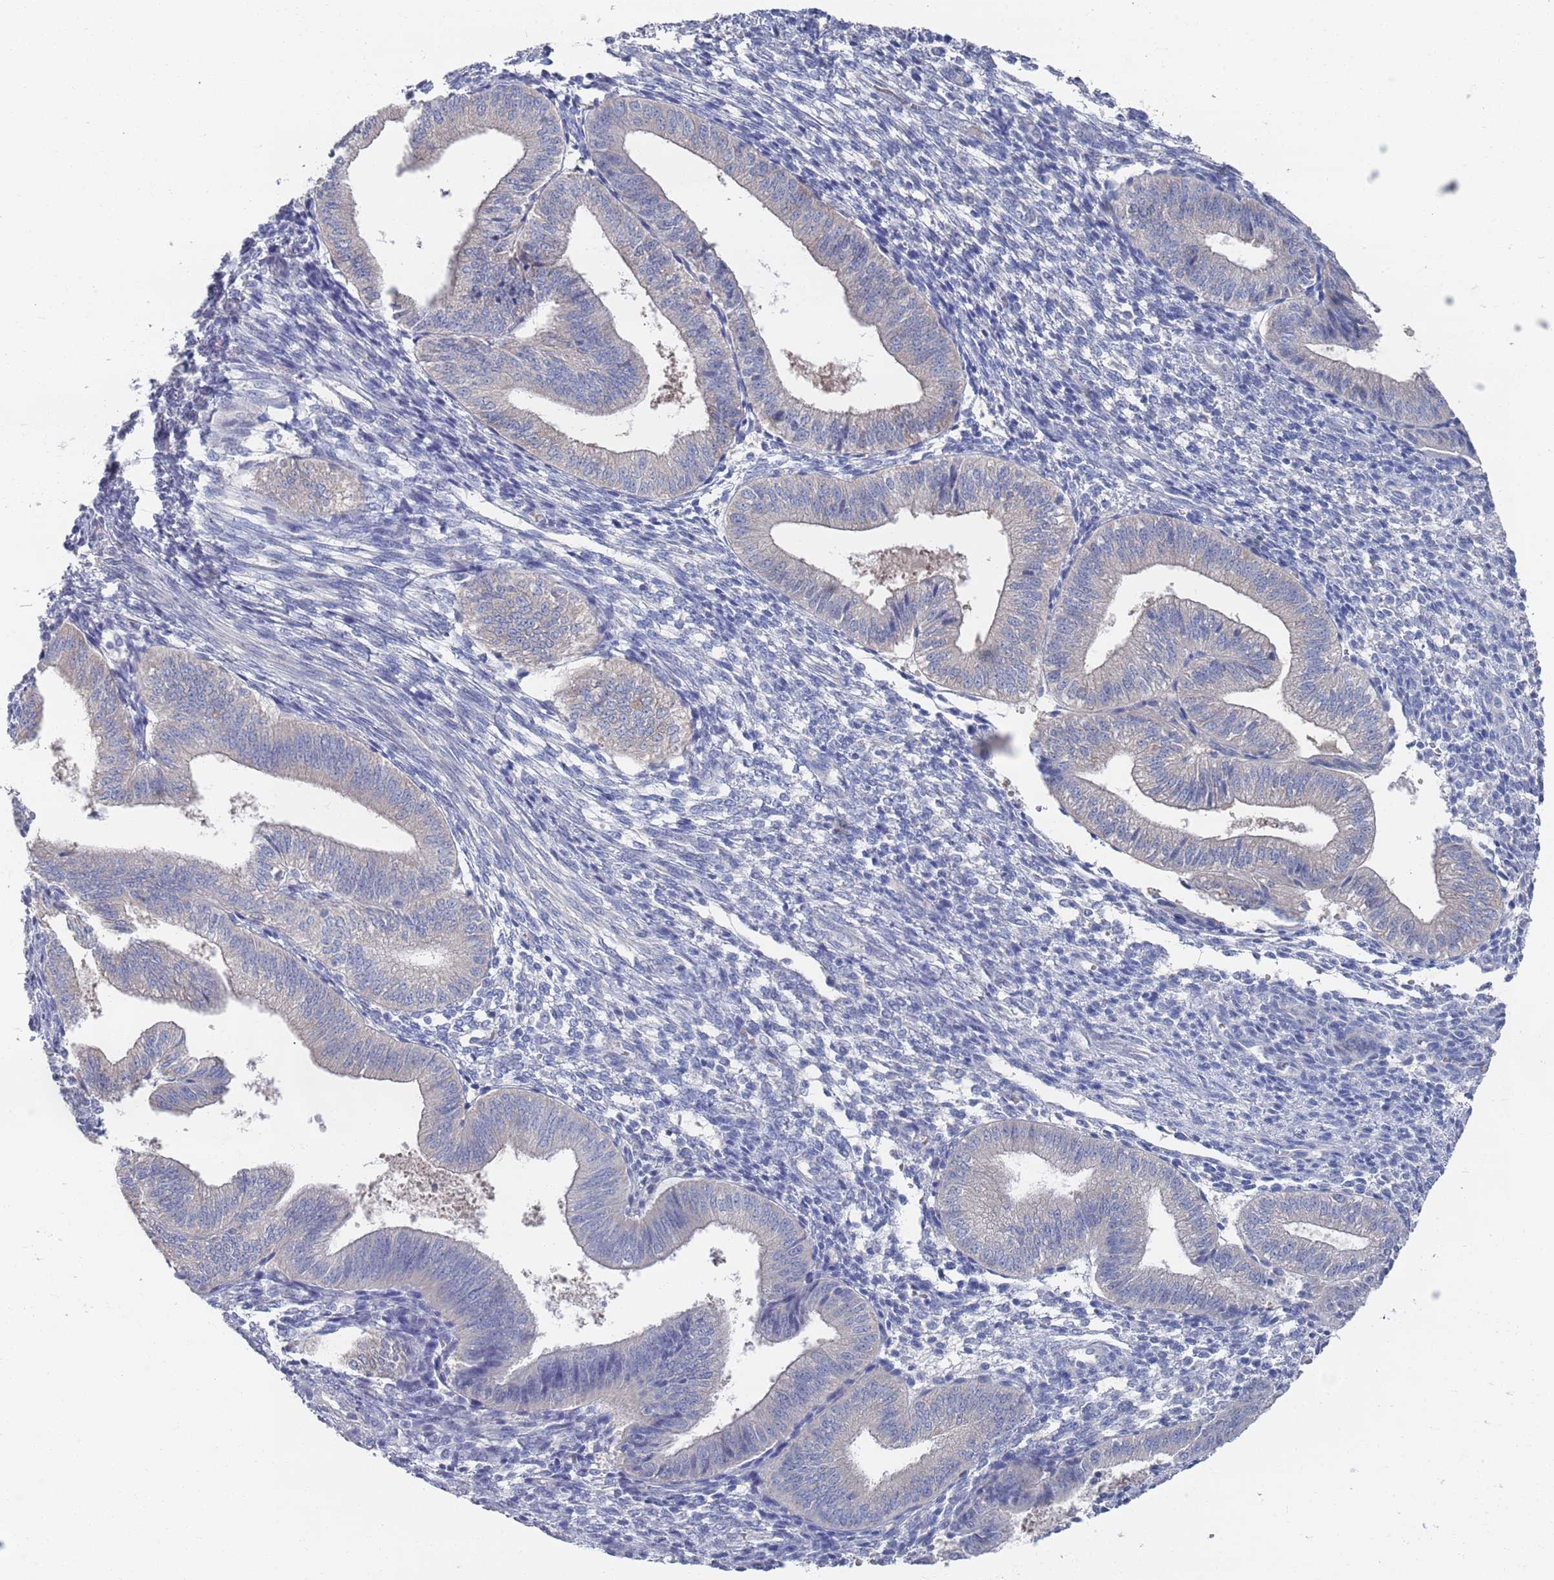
{"staining": {"intensity": "negative", "quantity": "none", "location": "none"}, "tissue": "endometrium", "cell_type": "Cells in endometrial stroma", "image_type": "normal", "snomed": [{"axis": "morphology", "description": "Normal tissue, NOS"}, {"axis": "topography", "description": "Endometrium"}], "caption": "This is an immunohistochemistry (IHC) image of normal endometrium. There is no expression in cells in endometrial stroma.", "gene": "TMCO3", "patient": {"sex": "female", "age": 34}}